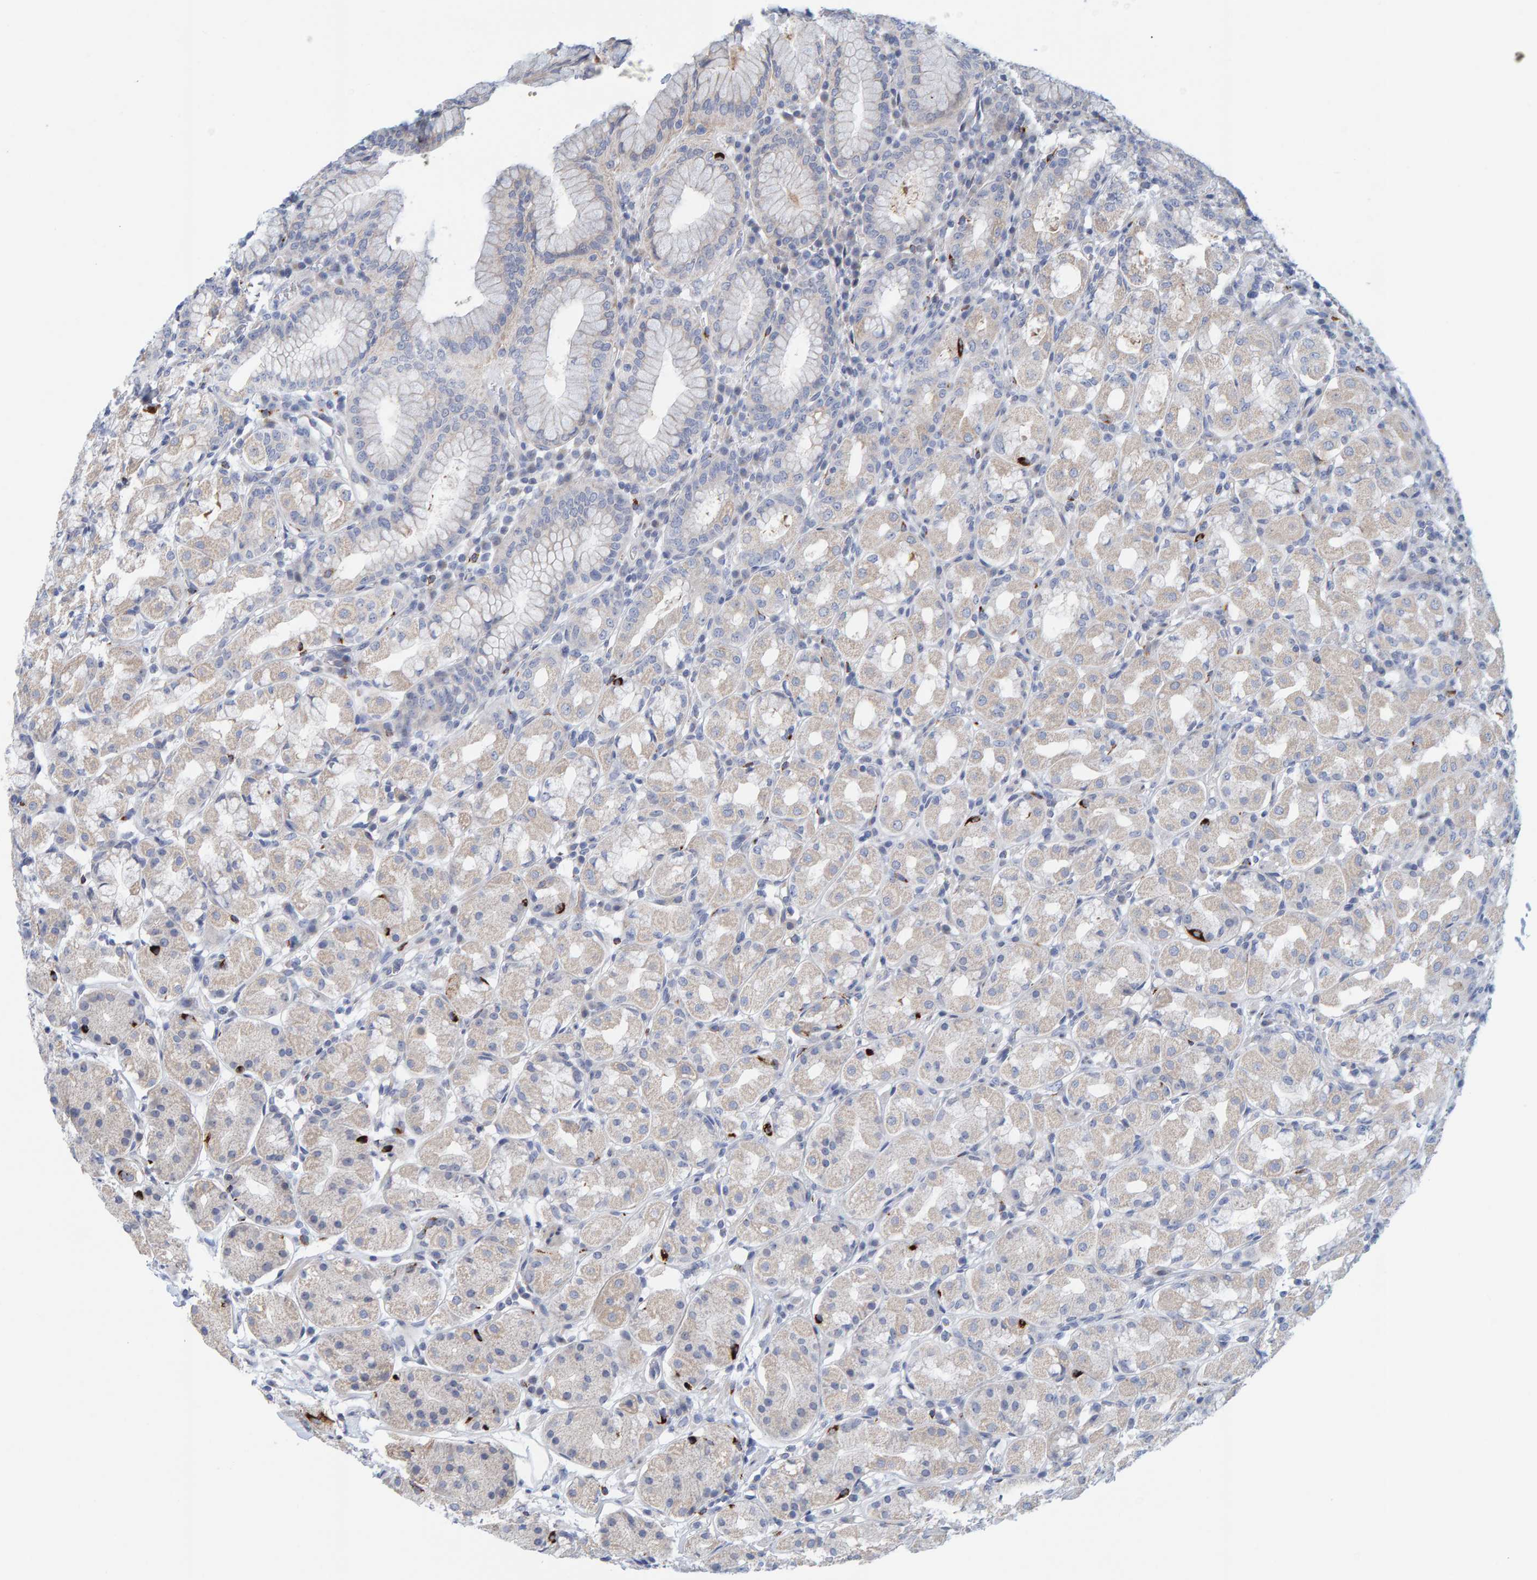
{"staining": {"intensity": "weak", "quantity": "<25%", "location": "cytoplasmic/membranous"}, "tissue": "stomach", "cell_type": "Glandular cells", "image_type": "normal", "snomed": [{"axis": "morphology", "description": "Normal tissue, NOS"}, {"axis": "topography", "description": "Stomach"}, {"axis": "topography", "description": "Stomach, lower"}], "caption": "Micrograph shows no protein positivity in glandular cells of benign stomach.", "gene": "ZC3H3", "patient": {"sex": "female", "age": 56}}